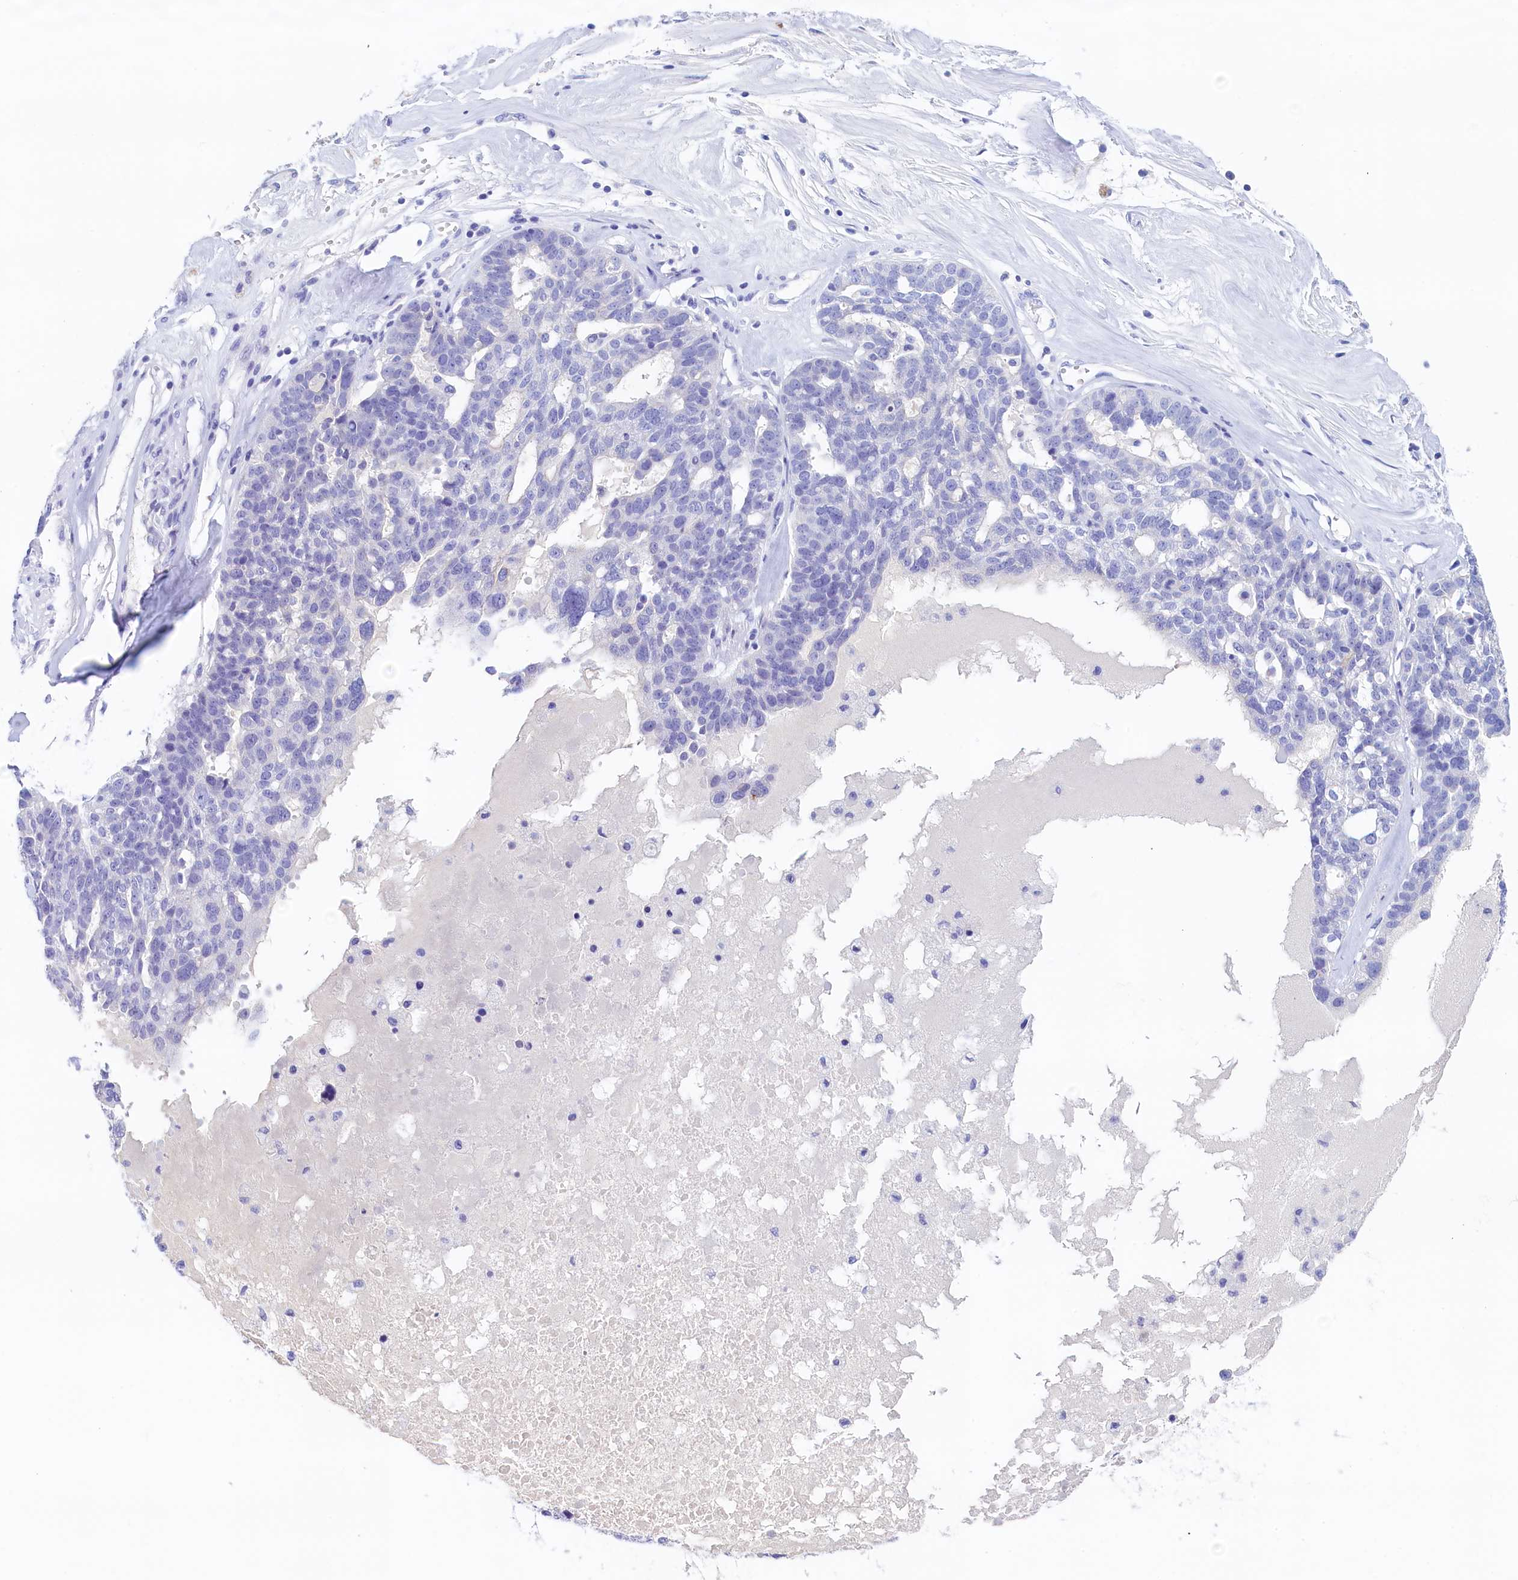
{"staining": {"intensity": "negative", "quantity": "none", "location": "none"}, "tissue": "ovarian cancer", "cell_type": "Tumor cells", "image_type": "cancer", "snomed": [{"axis": "morphology", "description": "Cystadenocarcinoma, serous, NOS"}, {"axis": "topography", "description": "Ovary"}], "caption": "IHC micrograph of ovarian cancer (serous cystadenocarcinoma) stained for a protein (brown), which shows no staining in tumor cells.", "gene": "GUCA1C", "patient": {"sex": "female", "age": 59}}